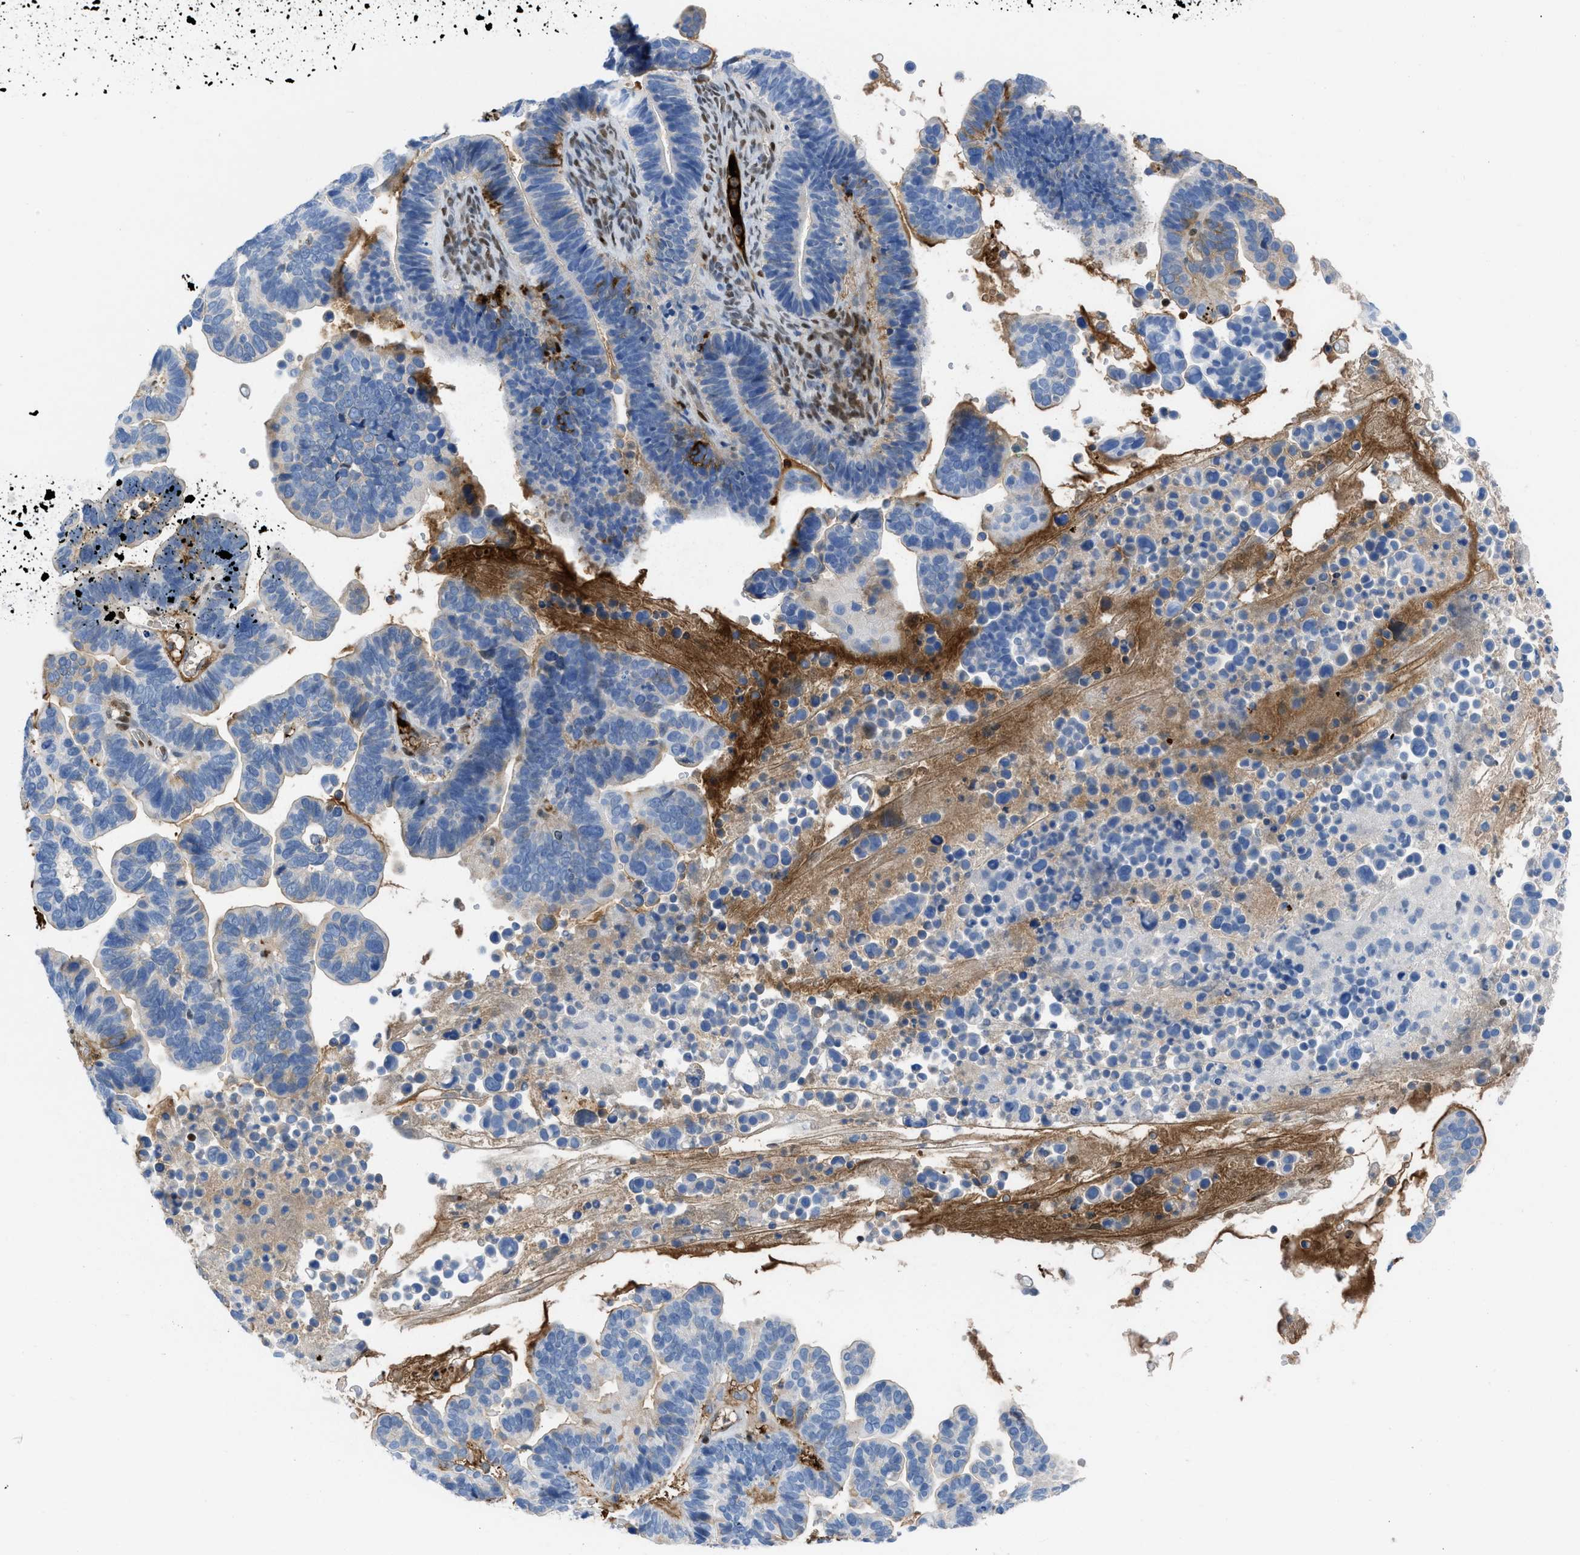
{"staining": {"intensity": "moderate", "quantity": "<25%", "location": "cytoplasmic/membranous"}, "tissue": "ovarian cancer", "cell_type": "Tumor cells", "image_type": "cancer", "snomed": [{"axis": "morphology", "description": "Cystadenocarcinoma, serous, NOS"}, {"axis": "topography", "description": "Ovary"}], "caption": "Human ovarian cancer (serous cystadenocarcinoma) stained for a protein (brown) reveals moderate cytoplasmic/membranous positive staining in approximately <25% of tumor cells.", "gene": "LEF1", "patient": {"sex": "female", "age": 56}}